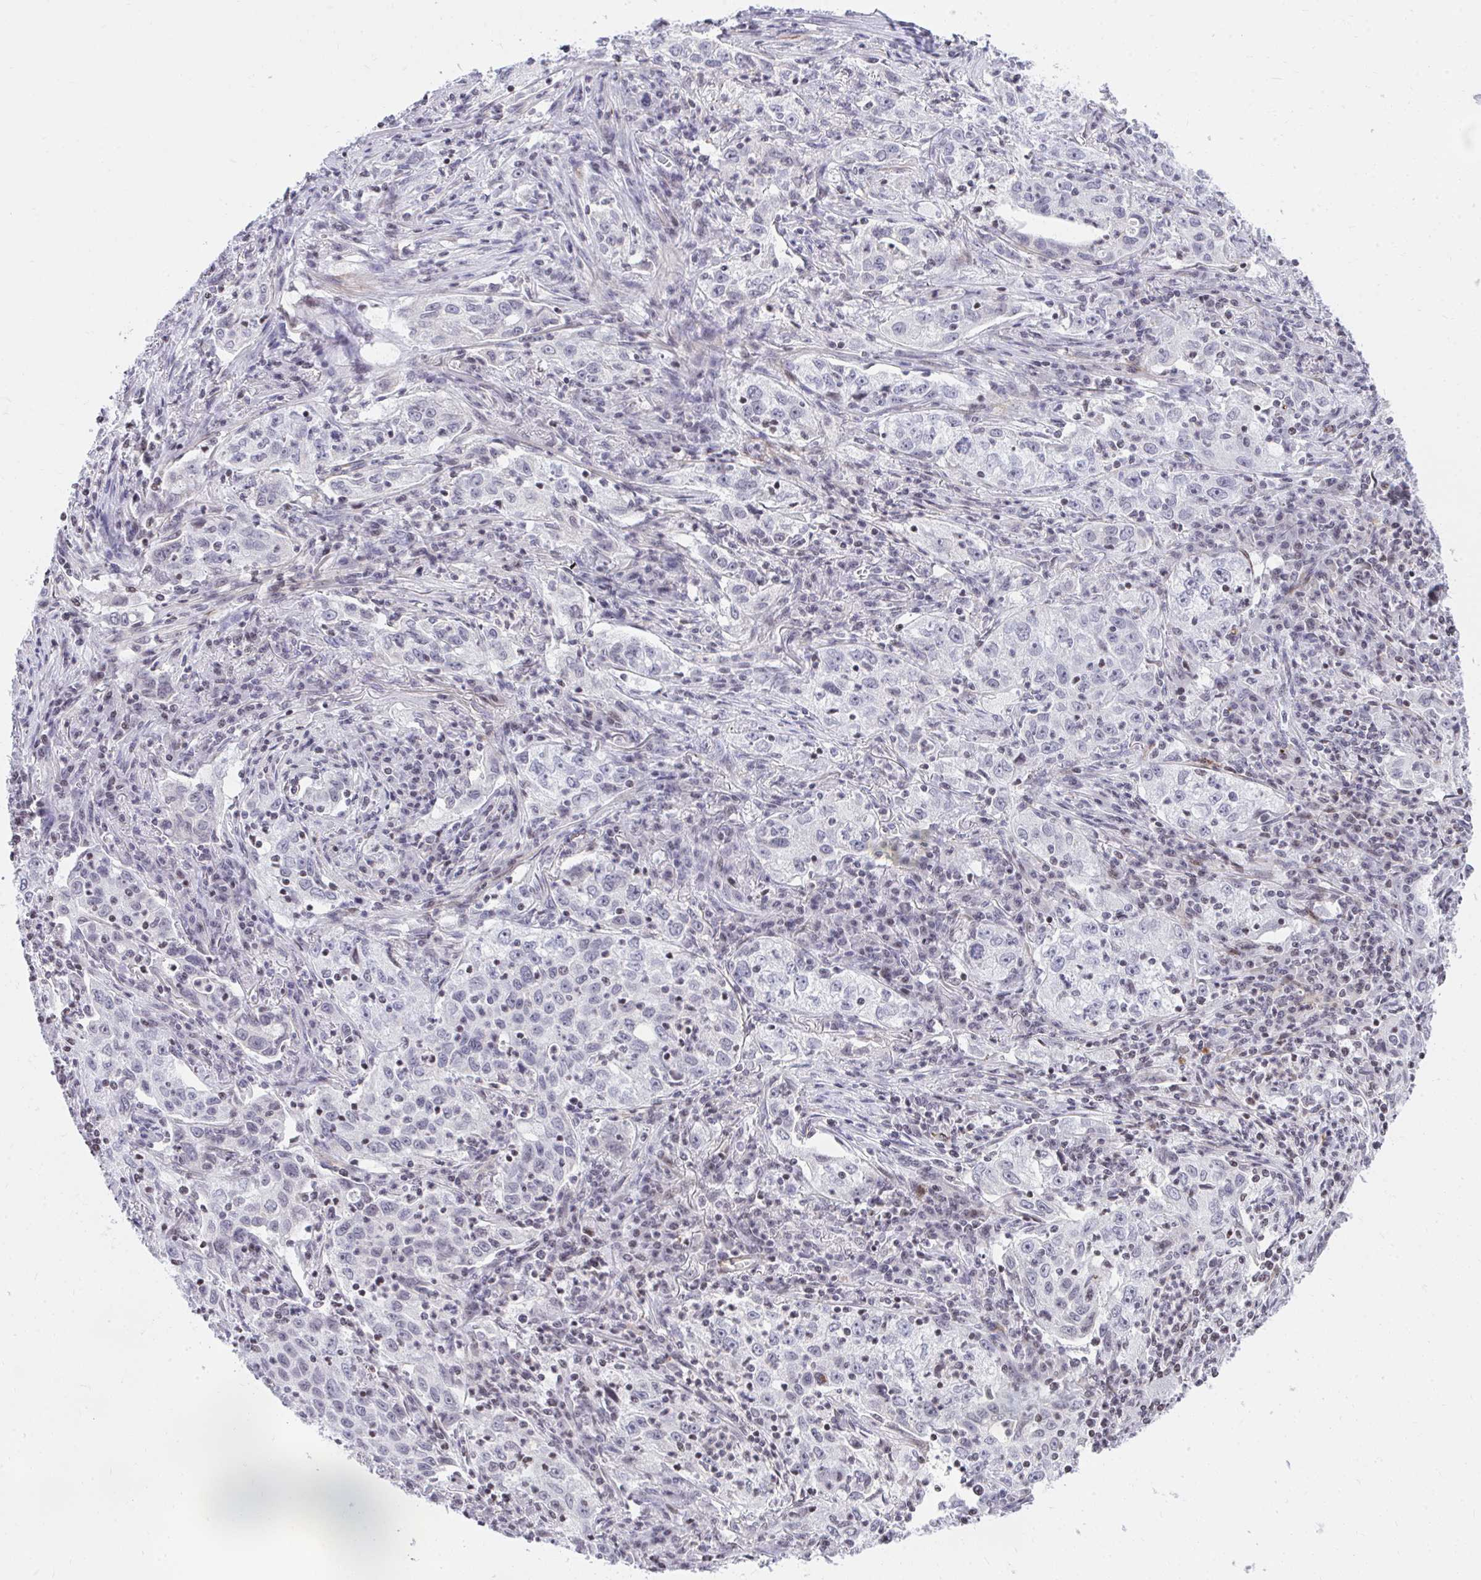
{"staining": {"intensity": "negative", "quantity": "none", "location": "none"}, "tissue": "lung cancer", "cell_type": "Tumor cells", "image_type": "cancer", "snomed": [{"axis": "morphology", "description": "Squamous cell carcinoma, NOS"}, {"axis": "topography", "description": "Lung"}], "caption": "Tumor cells show no significant staining in lung cancer (squamous cell carcinoma).", "gene": "KCNN4", "patient": {"sex": "male", "age": 71}}